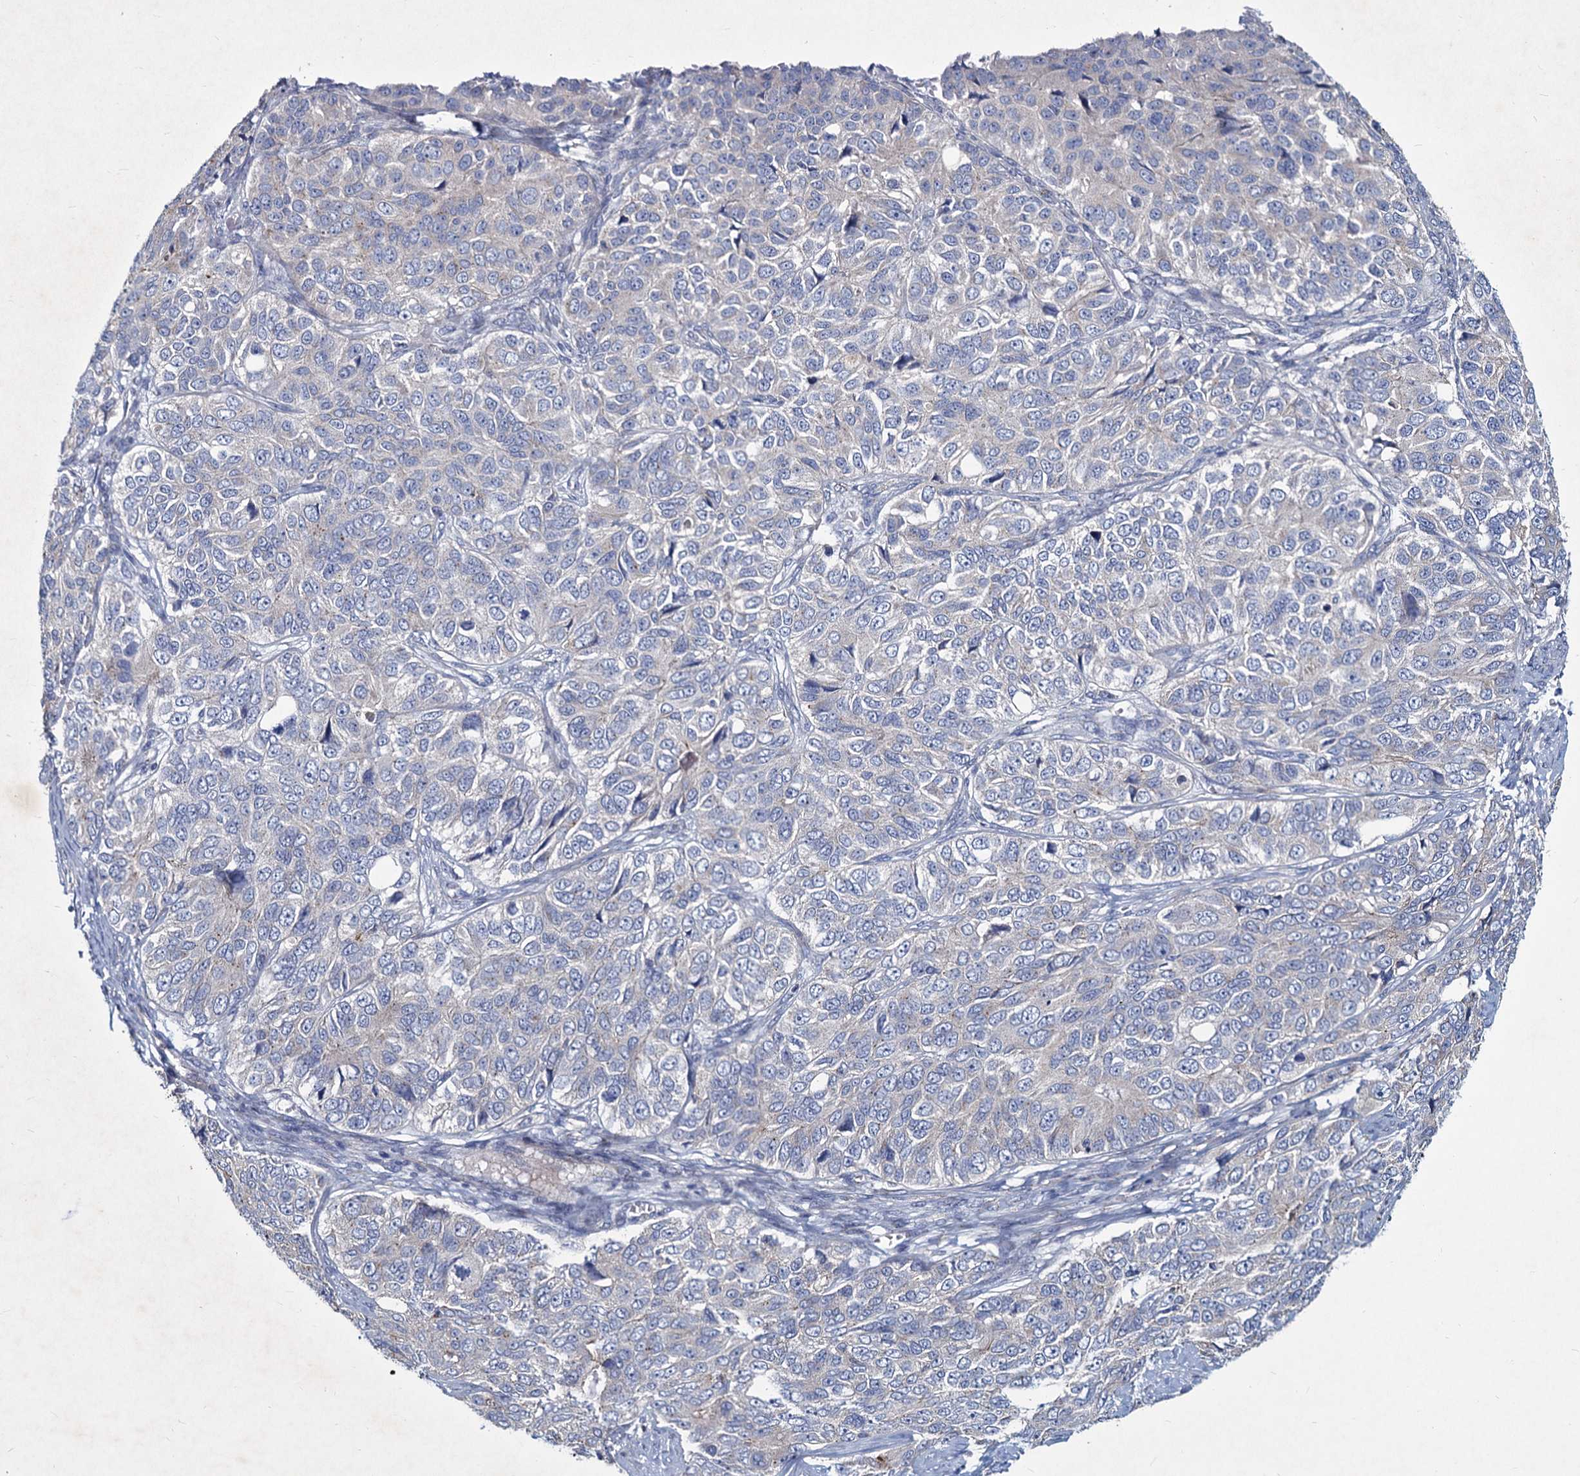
{"staining": {"intensity": "negative", "quantity": "none", "location": "none"}, "tissue": "ovarian cancer", "cell_type": "Tumor cells", "image_type": "cancer", "snomed": [{"axis": "morphology", "description": "Carcinoma, endometroid"}, {"axis": "topography", "description": "Ovary"}], "caption": "This is an immunohistochemistry histopathology image of ovarian cancer (endometroid carcinoma). There is no expression in tumor cells.", "gene": "AGBL4", "patient": {"sex": "female", "age": 51}}